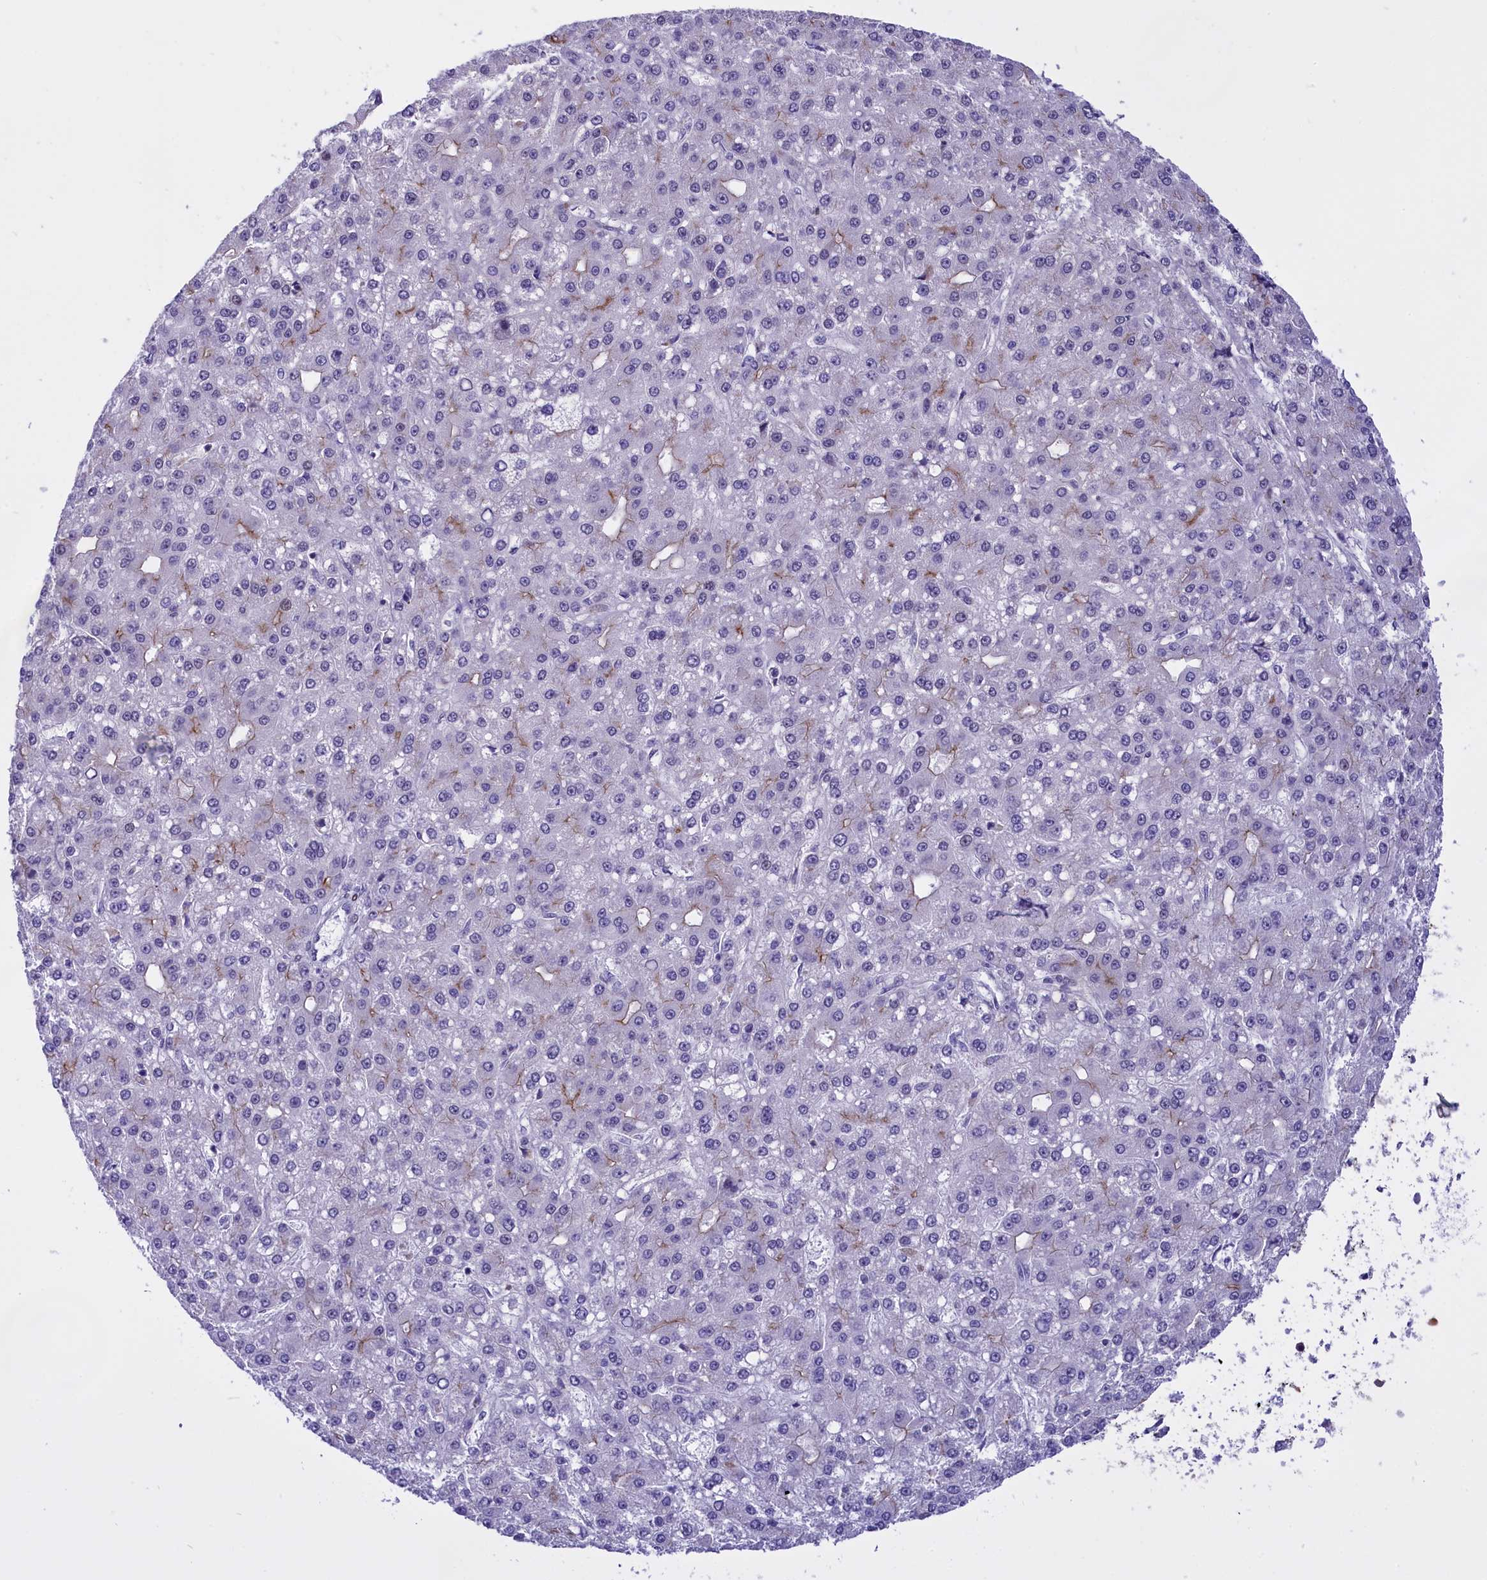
{"staining": {"intensity": "moderate", "quantity": "<25%", "location": "cytoplasmic/membranous"}, "tissue": "liver cancer", "cell_type": "Tumor cells", "image_type": "cancer", "snomed": [{"axis": "morphology", "description": "Carcinoma, Hepatocellular, NOS"}, {"axis": "topography", "description": "Liver"}], "caption": "About <25% of tumor cells in liver cancer demonstrate moderate cytoplasmic/membranous protein positivity as visualized by brown immunohistochemical staining.", "gene": "SPIRE2", "patient": {"sex": "male", "age": 67}}